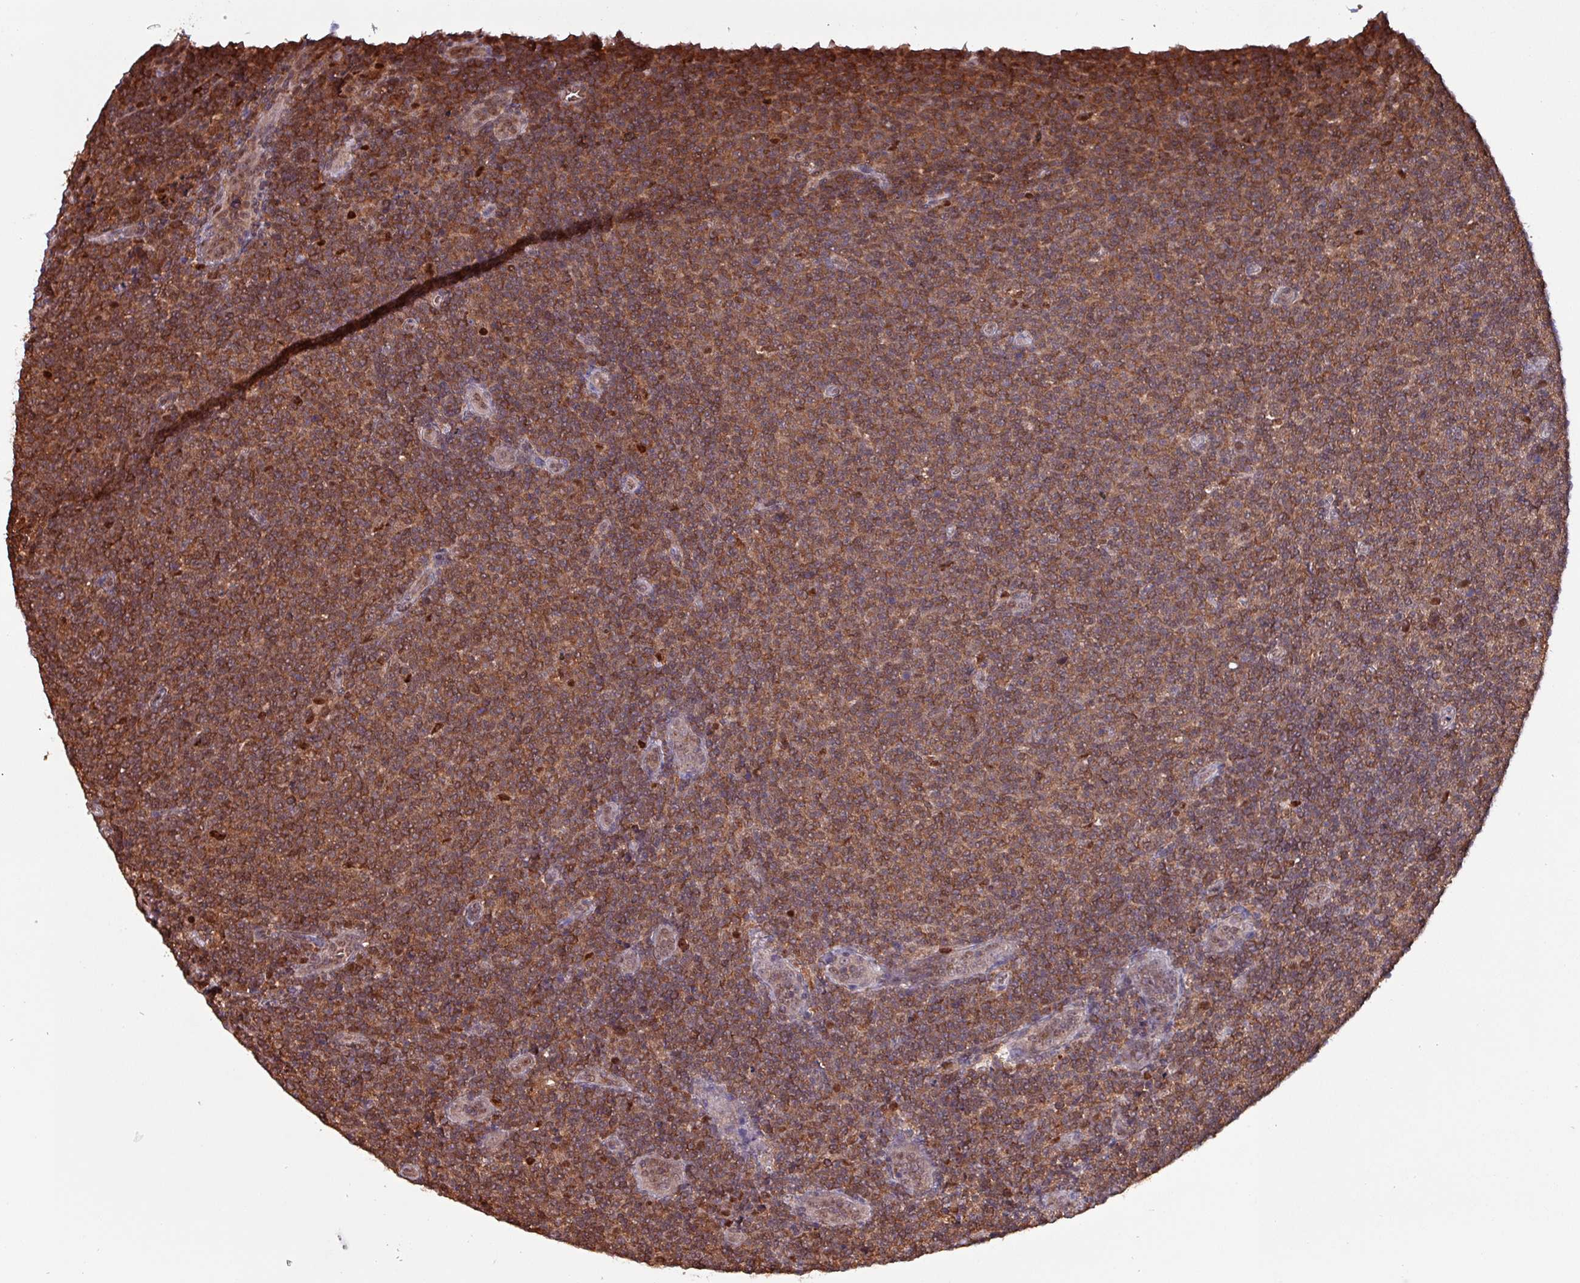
{"staining": {"intensity": "moderate", "quantity": ">75%", "location": "cytoplasmic/membranous"}, "tissue": "lymphoma", "cell_type": "Tumor cells", "image_type": "cancer", "snomed": [{"axis": "morphology", "description": "Malignant lymphoma, non-Hodgkin's type, Low grade"}, {"axis": "topography", "description": "Lymph node"}], "caption": "Moderate cytoplasmic/membranous protein expression is present in approximately >75% of tumor cells in lymphoma.", "gene": "PSMB8", "patient": {"sex": "male", "age": 66}}